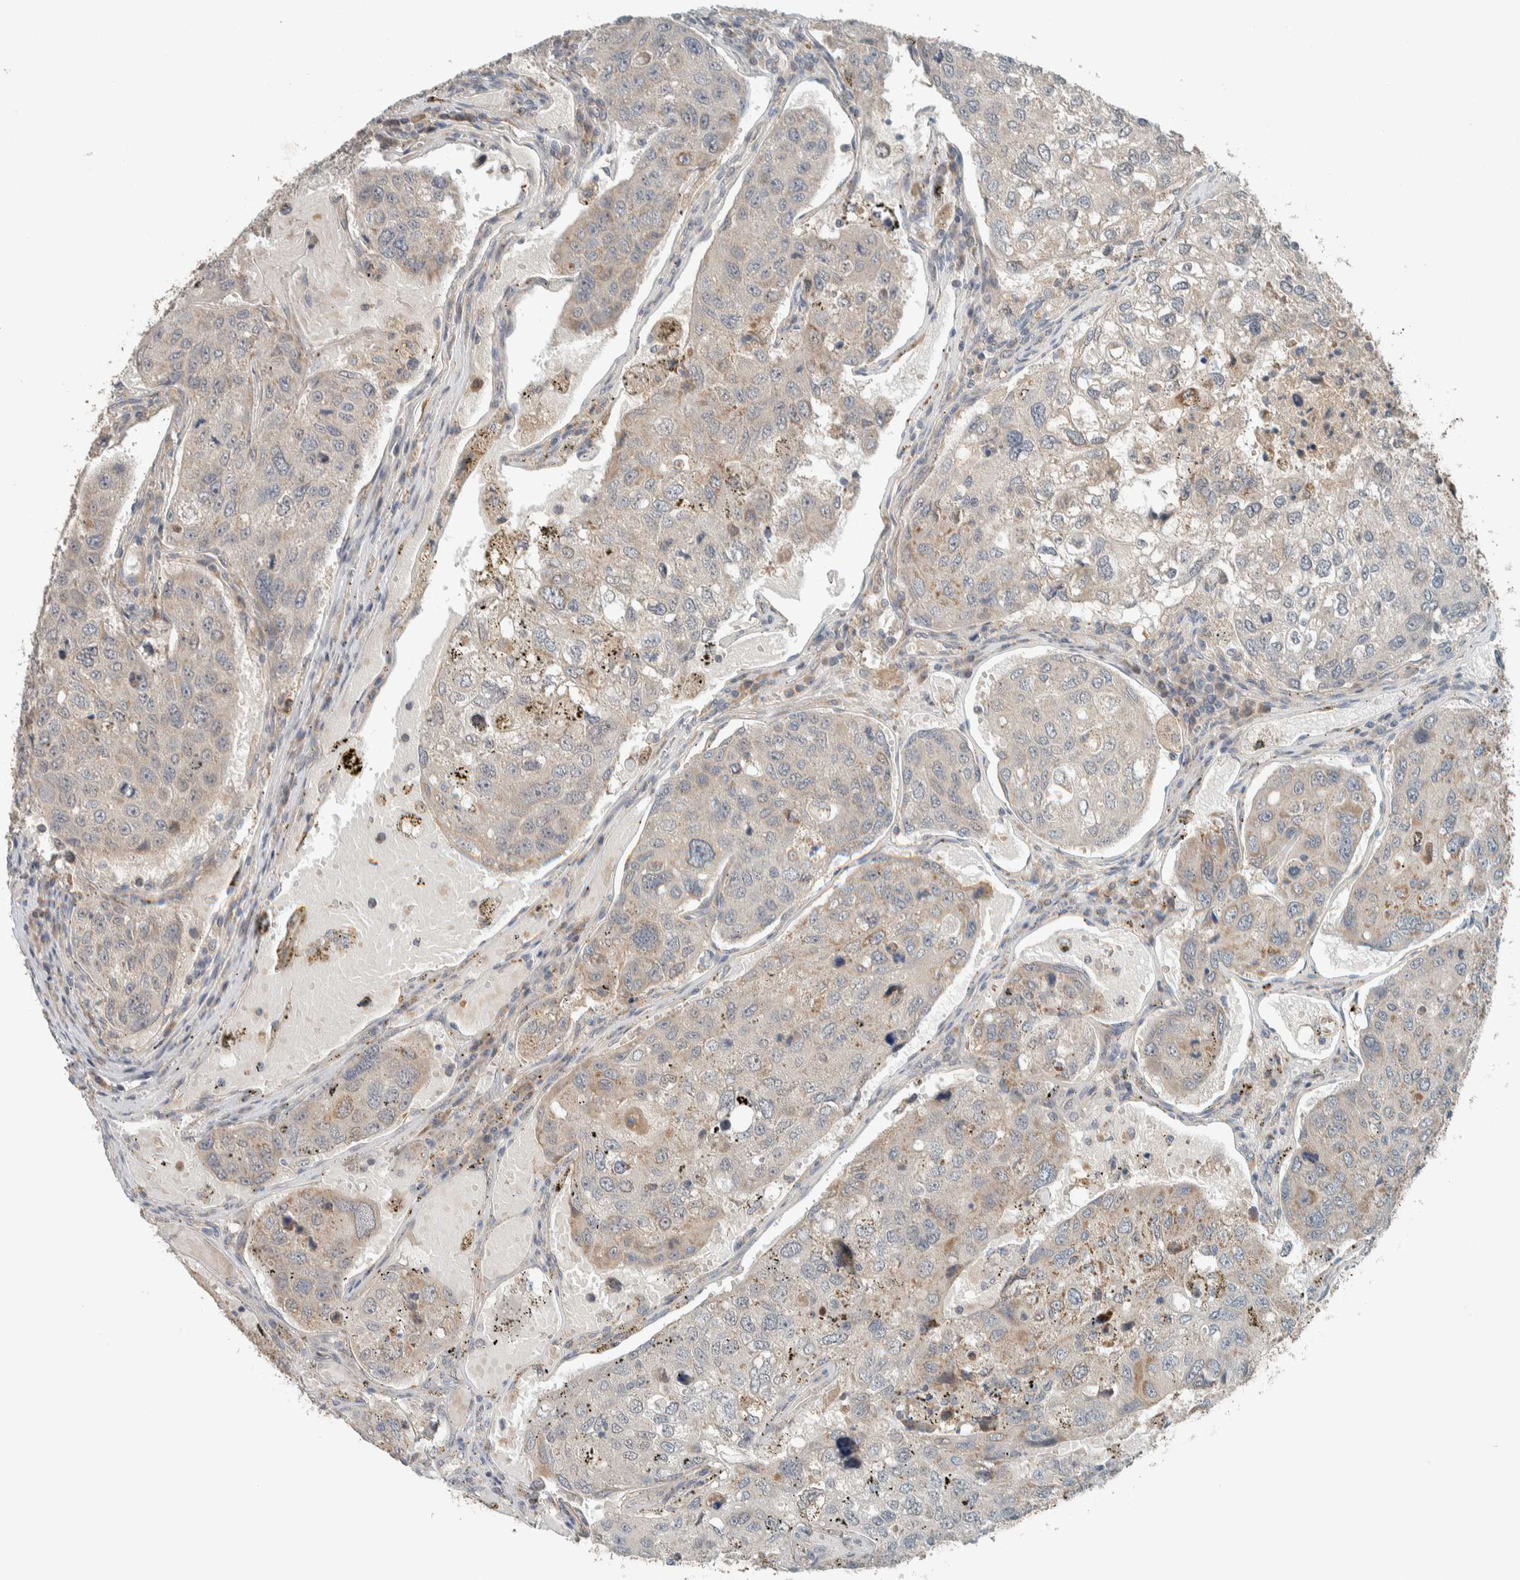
{"staining": {"intensity": "weak", "quantity": "<25%", "location": "cytoplasmic/membranous"}, "tissue": "urothelial cancer", "cell_type": "Tumor cells", "image_type": "cancer", "snomed": [{"axis": "morphology", "description": "Urothelial carcinoma, High grade"}, {"axis": "topography", "description": "Lymph node"}, {"axis": "topography", "description": "Urinary bladder"}], "caption": "DAB immunohistochemical staining of human high-grade urothelial carcinoma exhibits no significant staining in tumor cells.", "gene": "NBR1", "patient": {"sex": "male", "age": 51}}